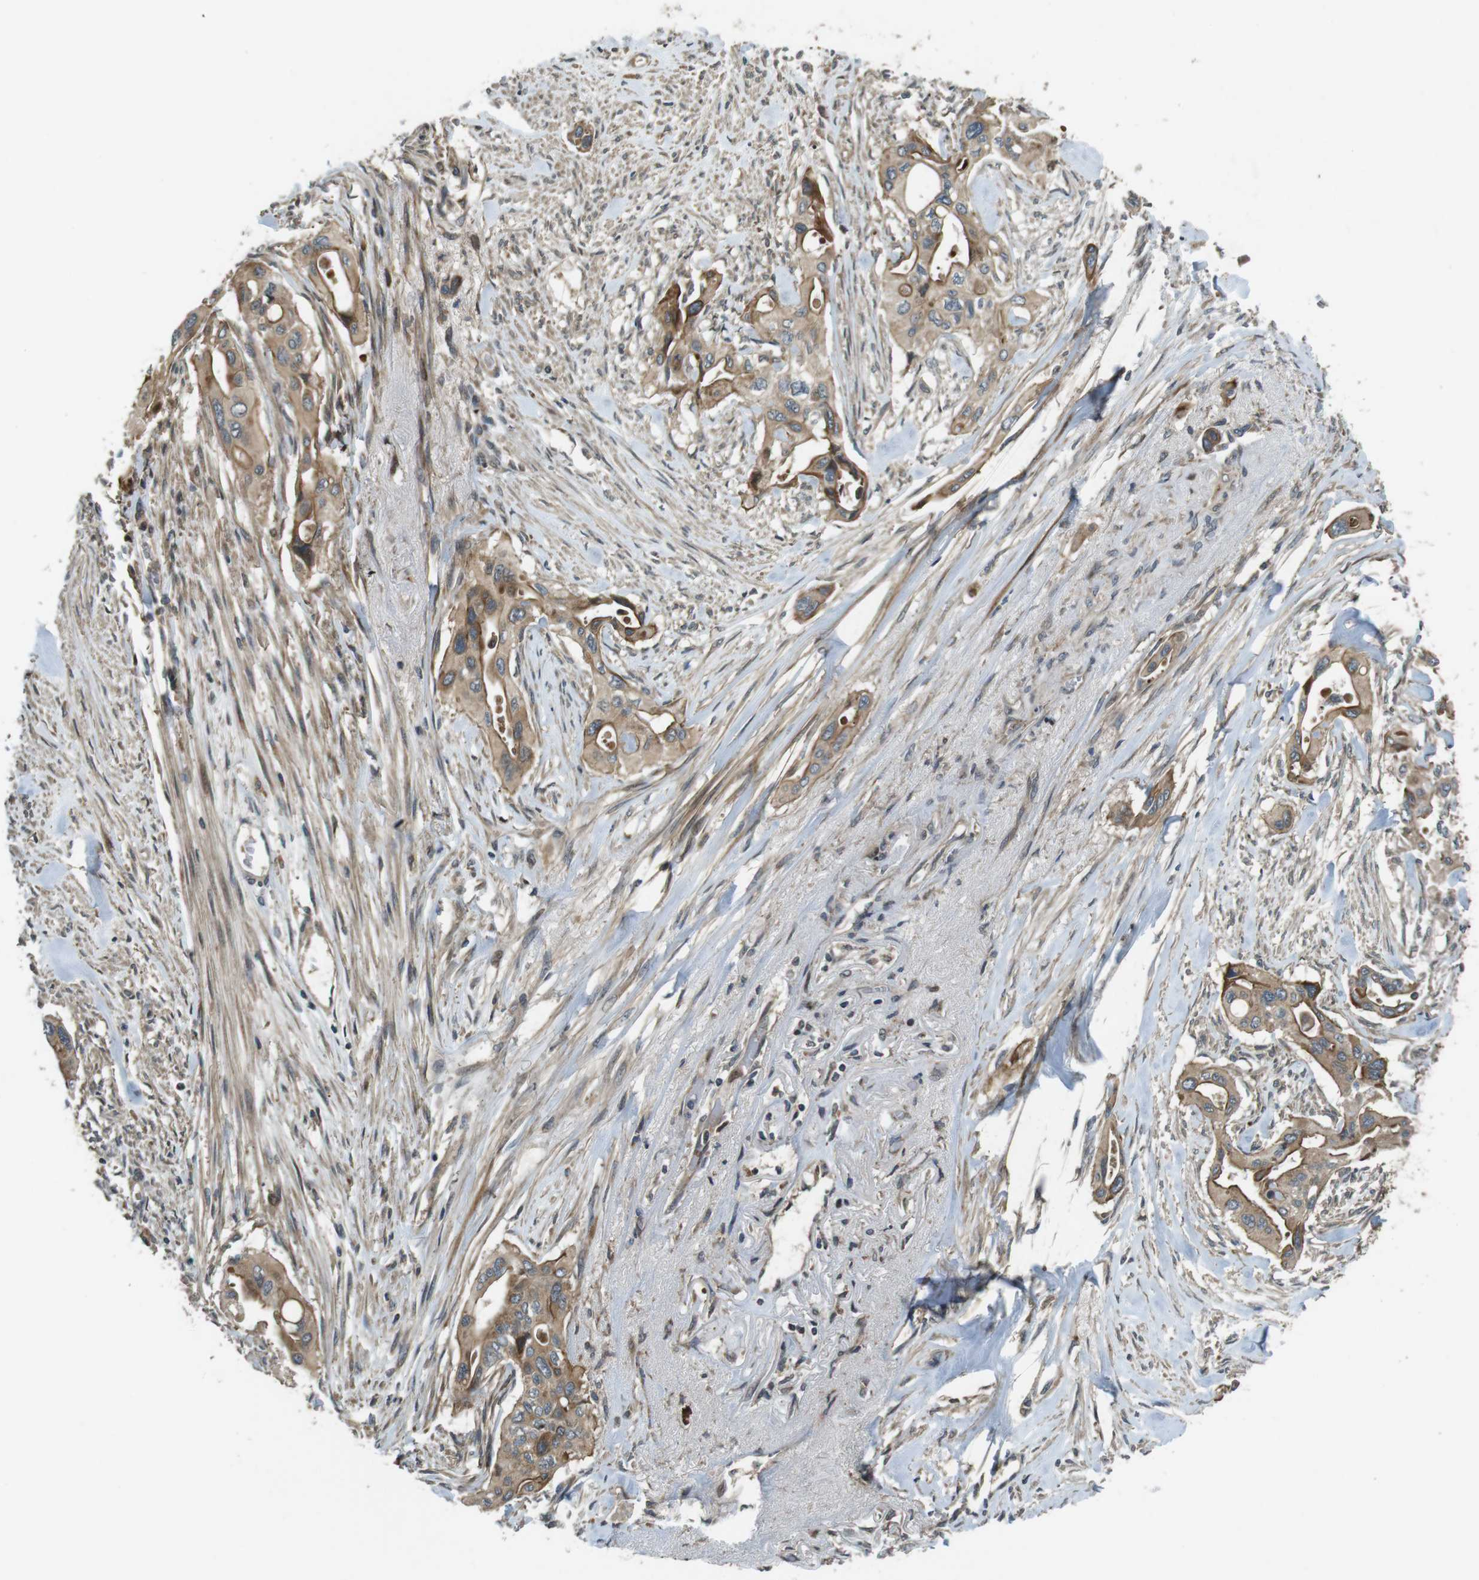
{"staining": {"intensity": "moderate", "quantity": ">75%", "location": "cytoplasmic/membranous"}, "tissue": "pancreatic cancer", "cell_type": "Tumor cells", "image_type": "cancer", "snomed": [{"axis": "morphology", "description": "Adenocarcinoma, NOS"}, {"axis": "topography", "description": "Pancreas"}], "caption": "High-magnification brightfield microscopy of adenocarcinoma (pancreatic) stained with DAB (brown) and counterstained with hematoxylin (blue). tumor cells exhibit moderate cytoplasmic/membranous staining is appreciated in approximately>75% of cells. (DAB (3,3'-diaminobenzidine) IHC with brightfield microscopy, high magnification).", "gene": "IFFO2", "patient": {"sex": "male", "age": 77}}